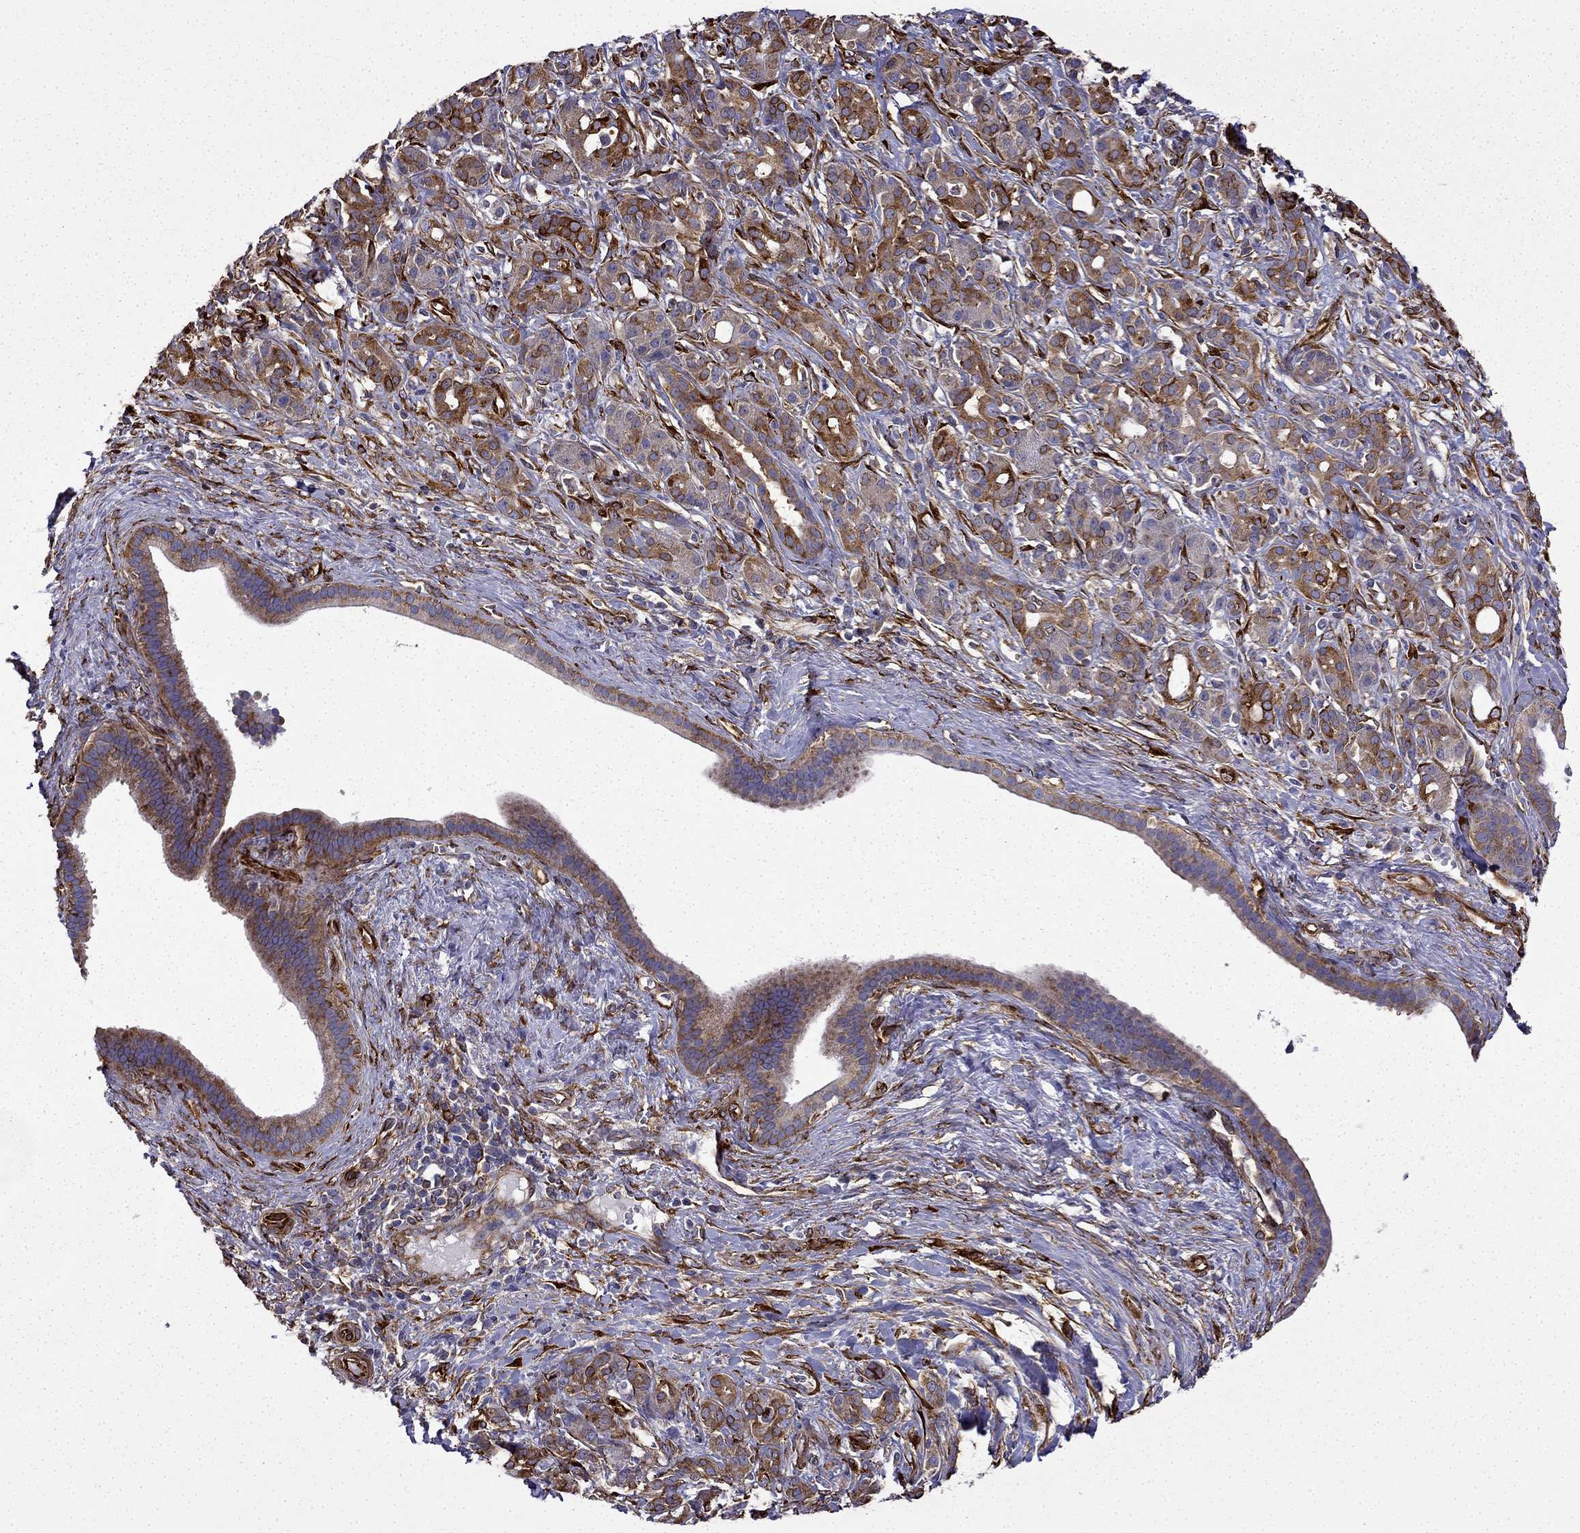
{"staining": {"intensity": "strong", "quantity": "25%-75%", "location": "cytoplasmic/membranous"}, "tissue": "pancreatic cancer", "cell_type": "Tumor cells", "image_type": "cancer", "snomed": [{"axis": "morphology", "description": "Adenocarcinoma, NOS"}, {"axis": "topography", "description": "Pancreas"}], "caption": "Human pancreatic cancer (adenocarcinoma) stained with a brown dye demonstrates strong cytoplasmic/membranous positive positivity in approximately 25%-75% of tumor cells.", "gene": "MAP4", "patient": {"sex": "male", "age": 61}}